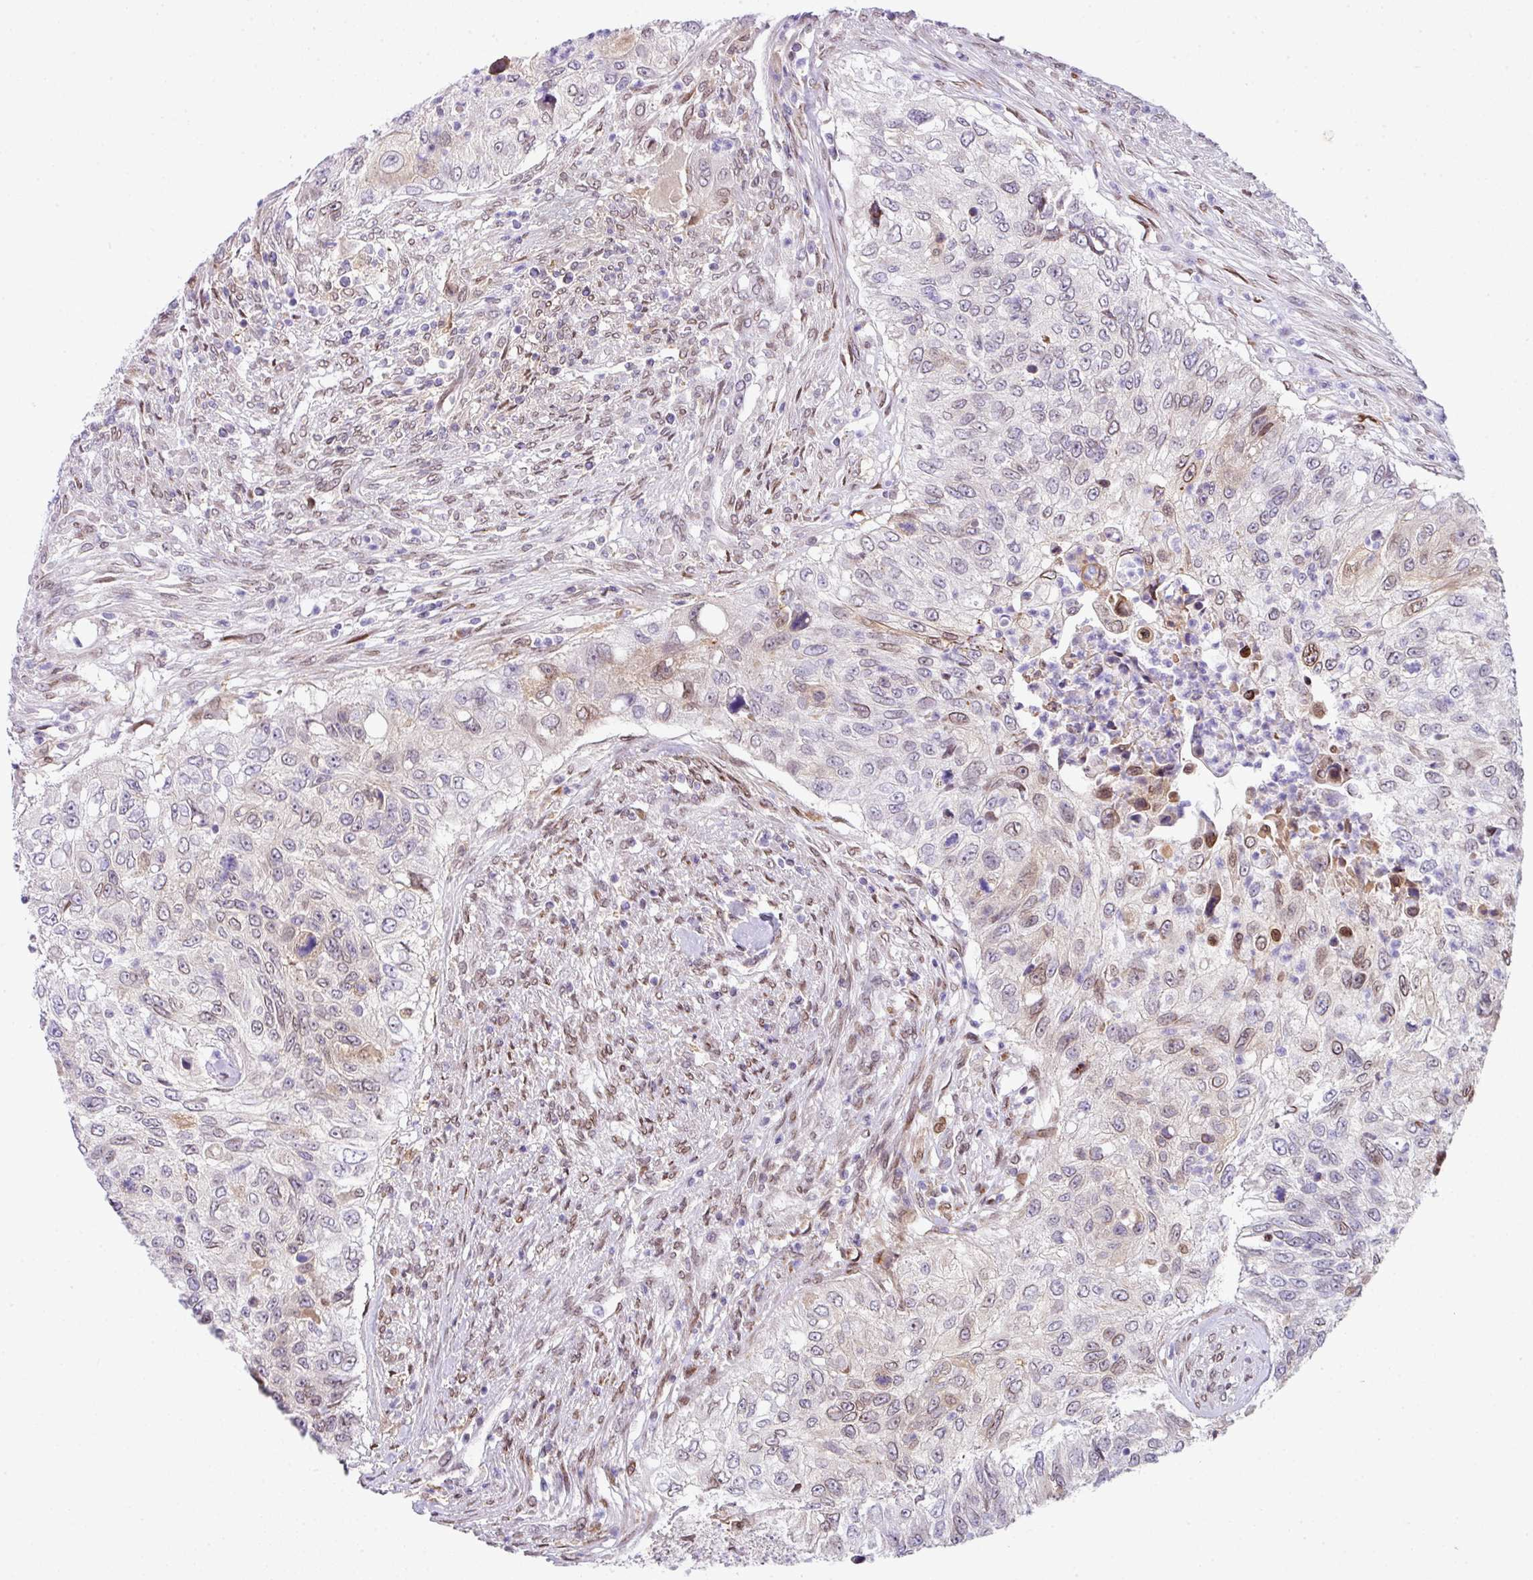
{"staining": {"intensity": "weak", "quantity": "<25%", "location": "nuclear"}, "tissue": "urothelial cancer", "cell_type": "Tumor cells", "image_type": "cancer", "snomed": [{"axis": "morphology", "description": "Urothelial carcinoma, High grade"}, {"axis": "topography", "description": "Urinary bladder"}], "caption": "The immunohistochemistry histopathology image has no significant expression in tumor cells of urothelial carcinoma (high-grade) tissue.", "gene": "PLK1", "patient": {"sex": "female", "age": 60}}